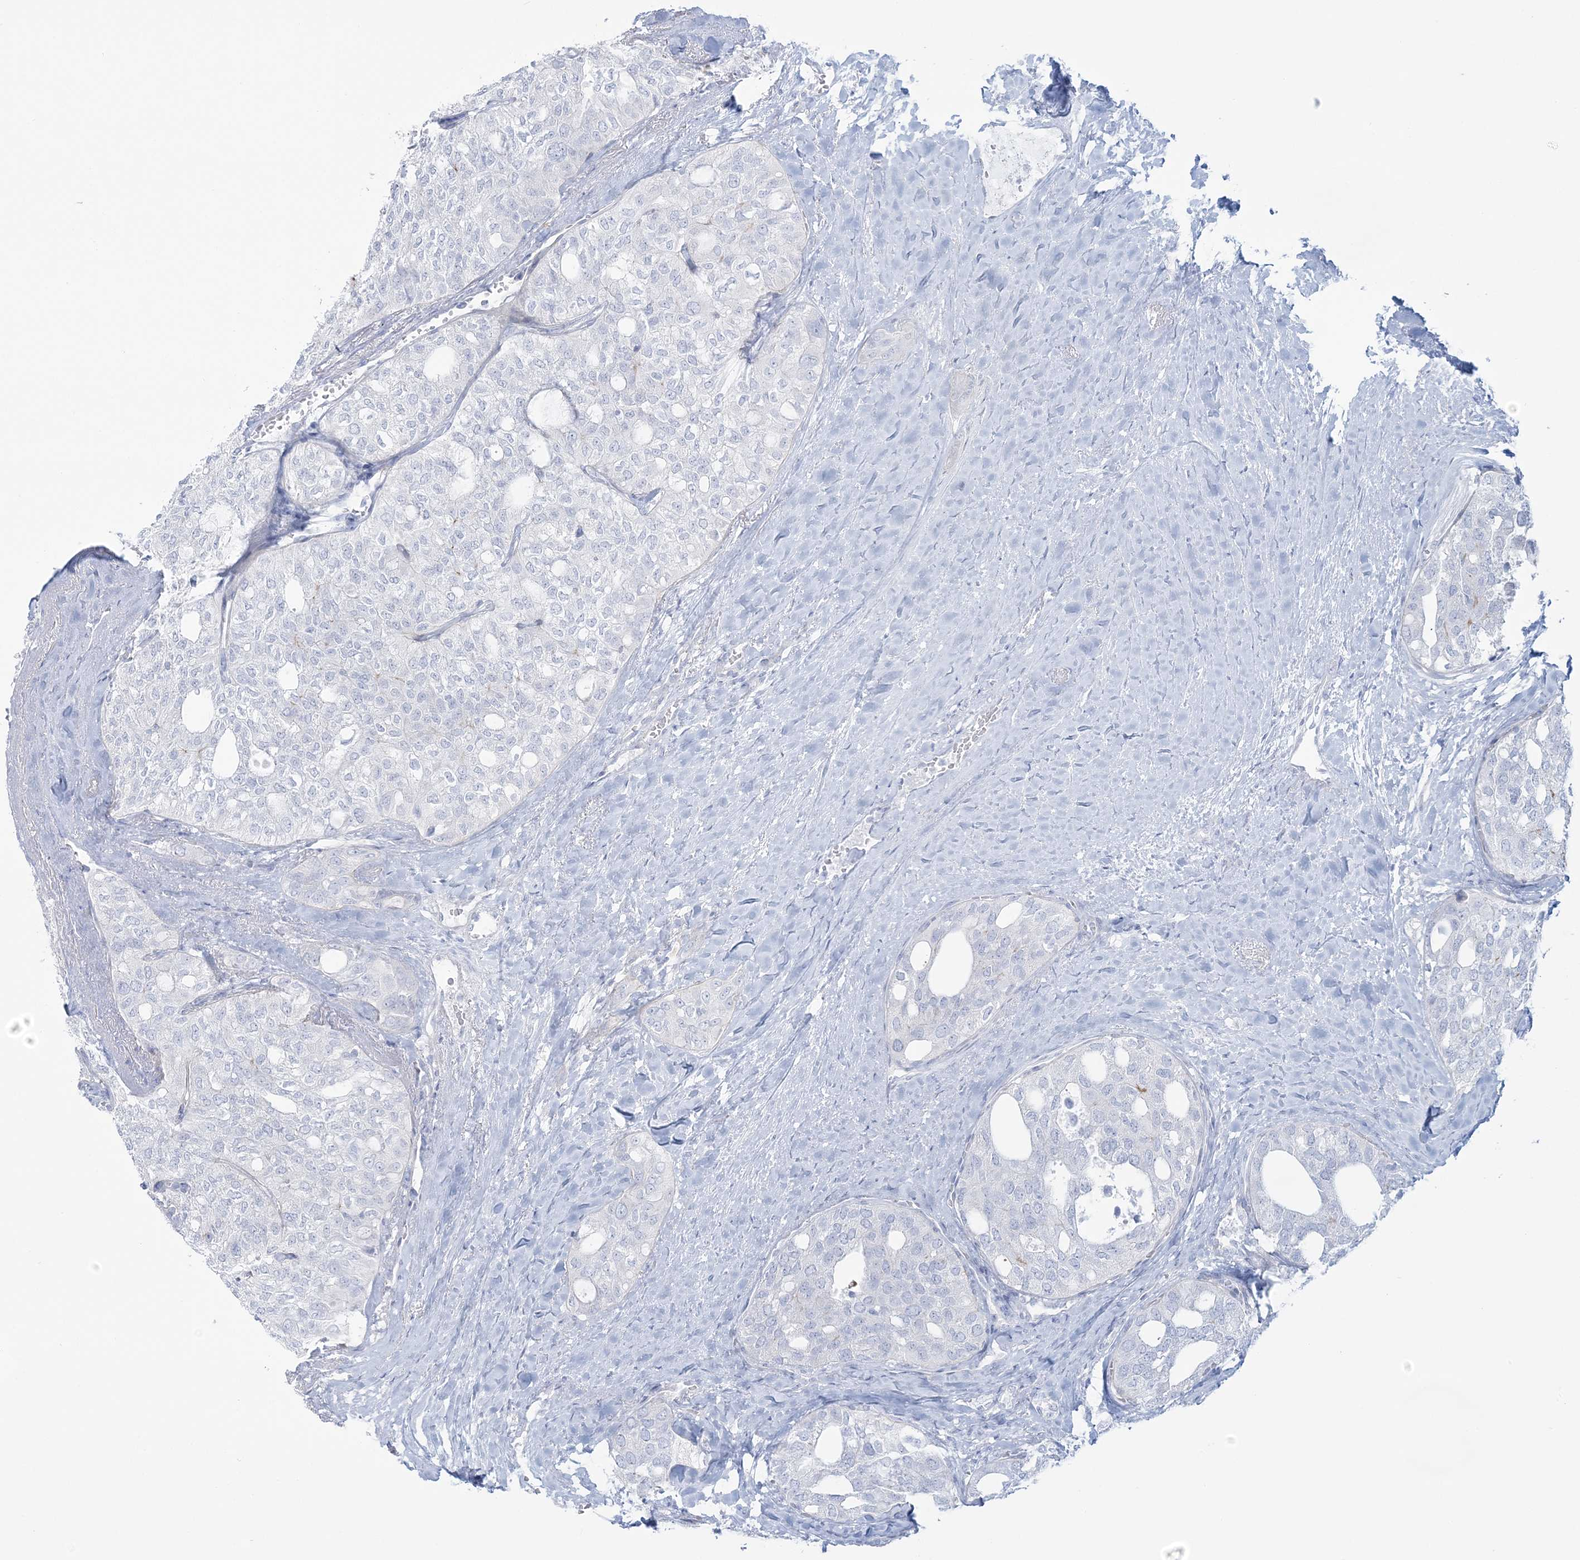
{"staining": {"intensity": "negative", "quantity": "none", "location": "none"}, "tissue": "thyroid cancer", "cell_type": "Tumor cells", "image_type": "cancer", "snomed": [{"axis": "morphology", "description": "Follicular adenoma carcinoma, NOS"}, {"axis": "topography", "description": "Thyroid gland"}], "caption": "Immunohistochemistry photomicrograph of human thyroid cancer (follicular adenoma carcinoma) stained for a protein (brown), which exhibits no expression in tumor cells.", "gene": "ADGB", "patient": {"sex": "male", "age": 75}}